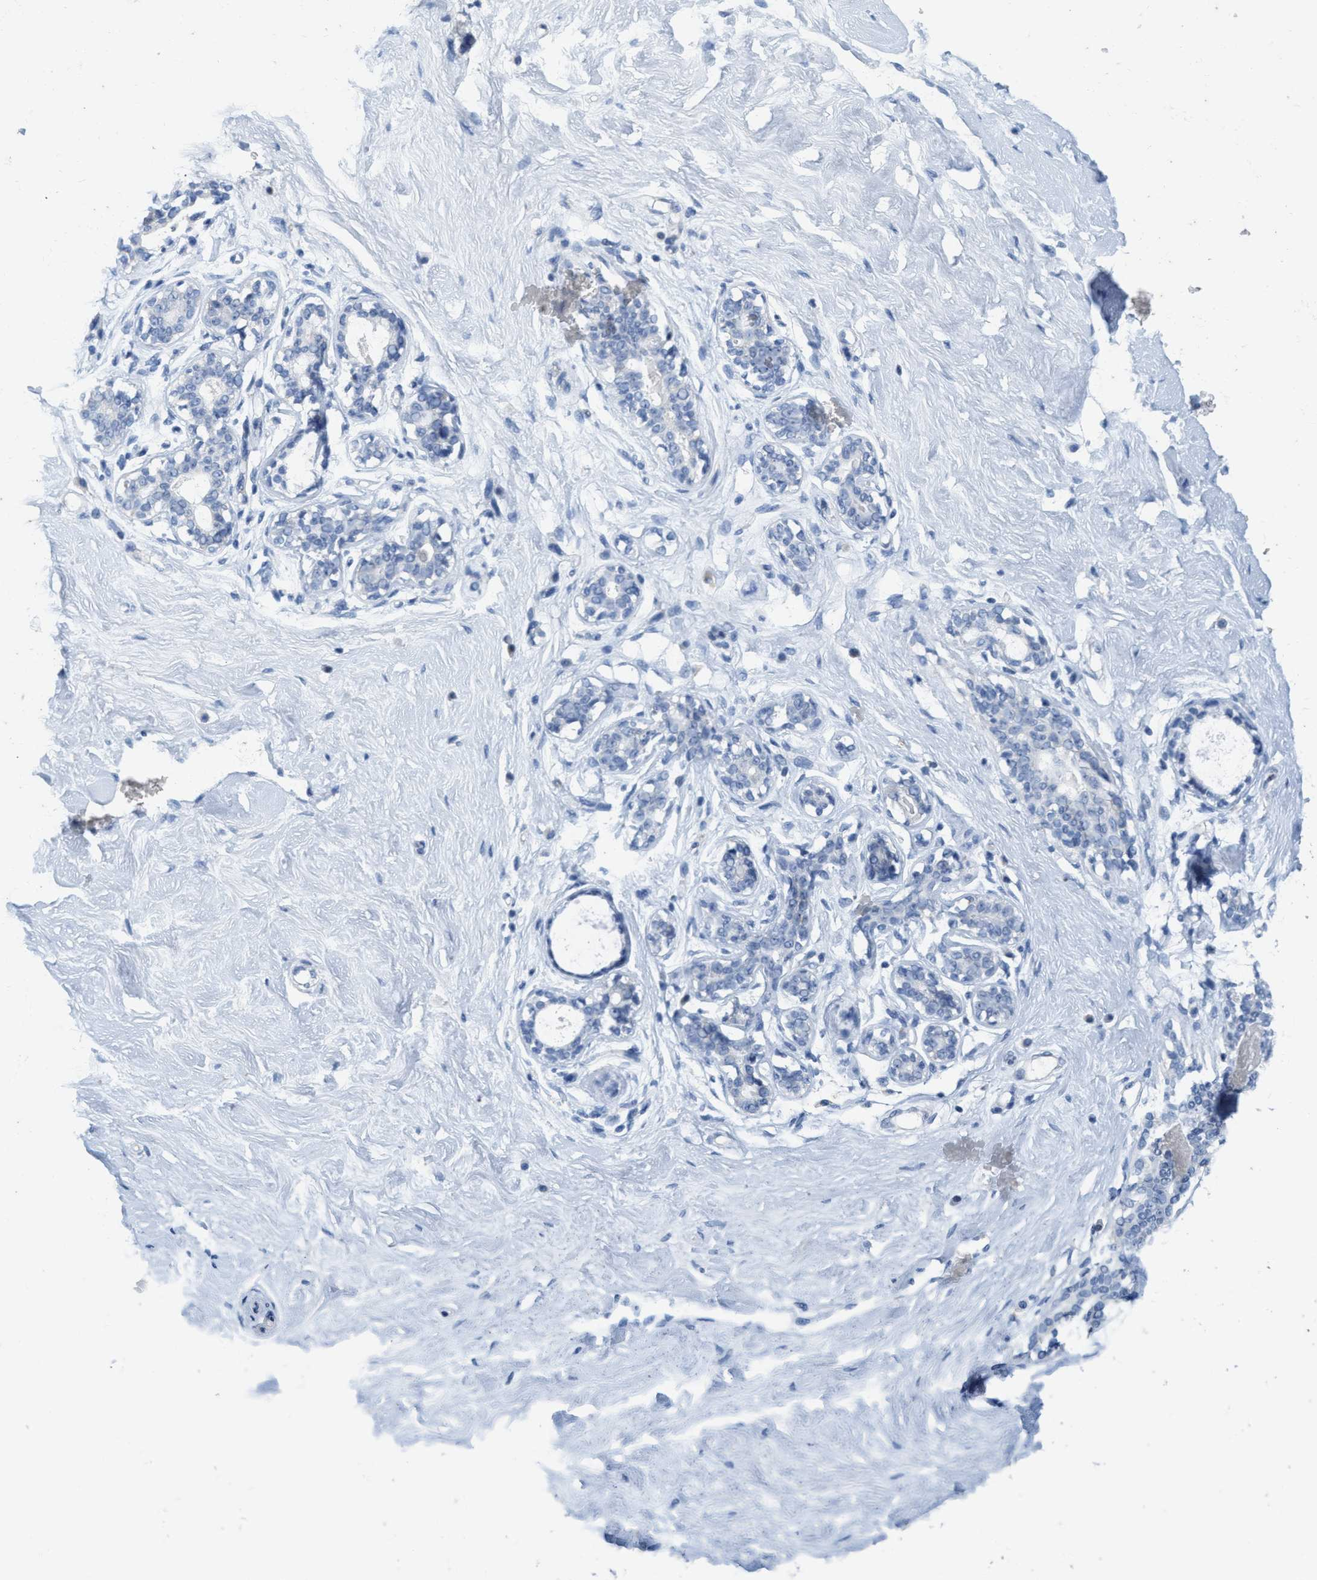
{"staining": {"intensity": "negative", "quantity": "none", "location": "none"}, "tissue": "breast", "cell_type": "Adipocytes", "image_type": "normal", "snomed": [{"axis": "morphology", "description": "Normal tissue, NOS"}, {"axis": "topography", "description": "Breast"}], "caption": "The histopathology image reveals no staining of adipocytes in unremarkable breast.", "gene": "ABCB11", "patient": {"sex": "female", "age": 23}}